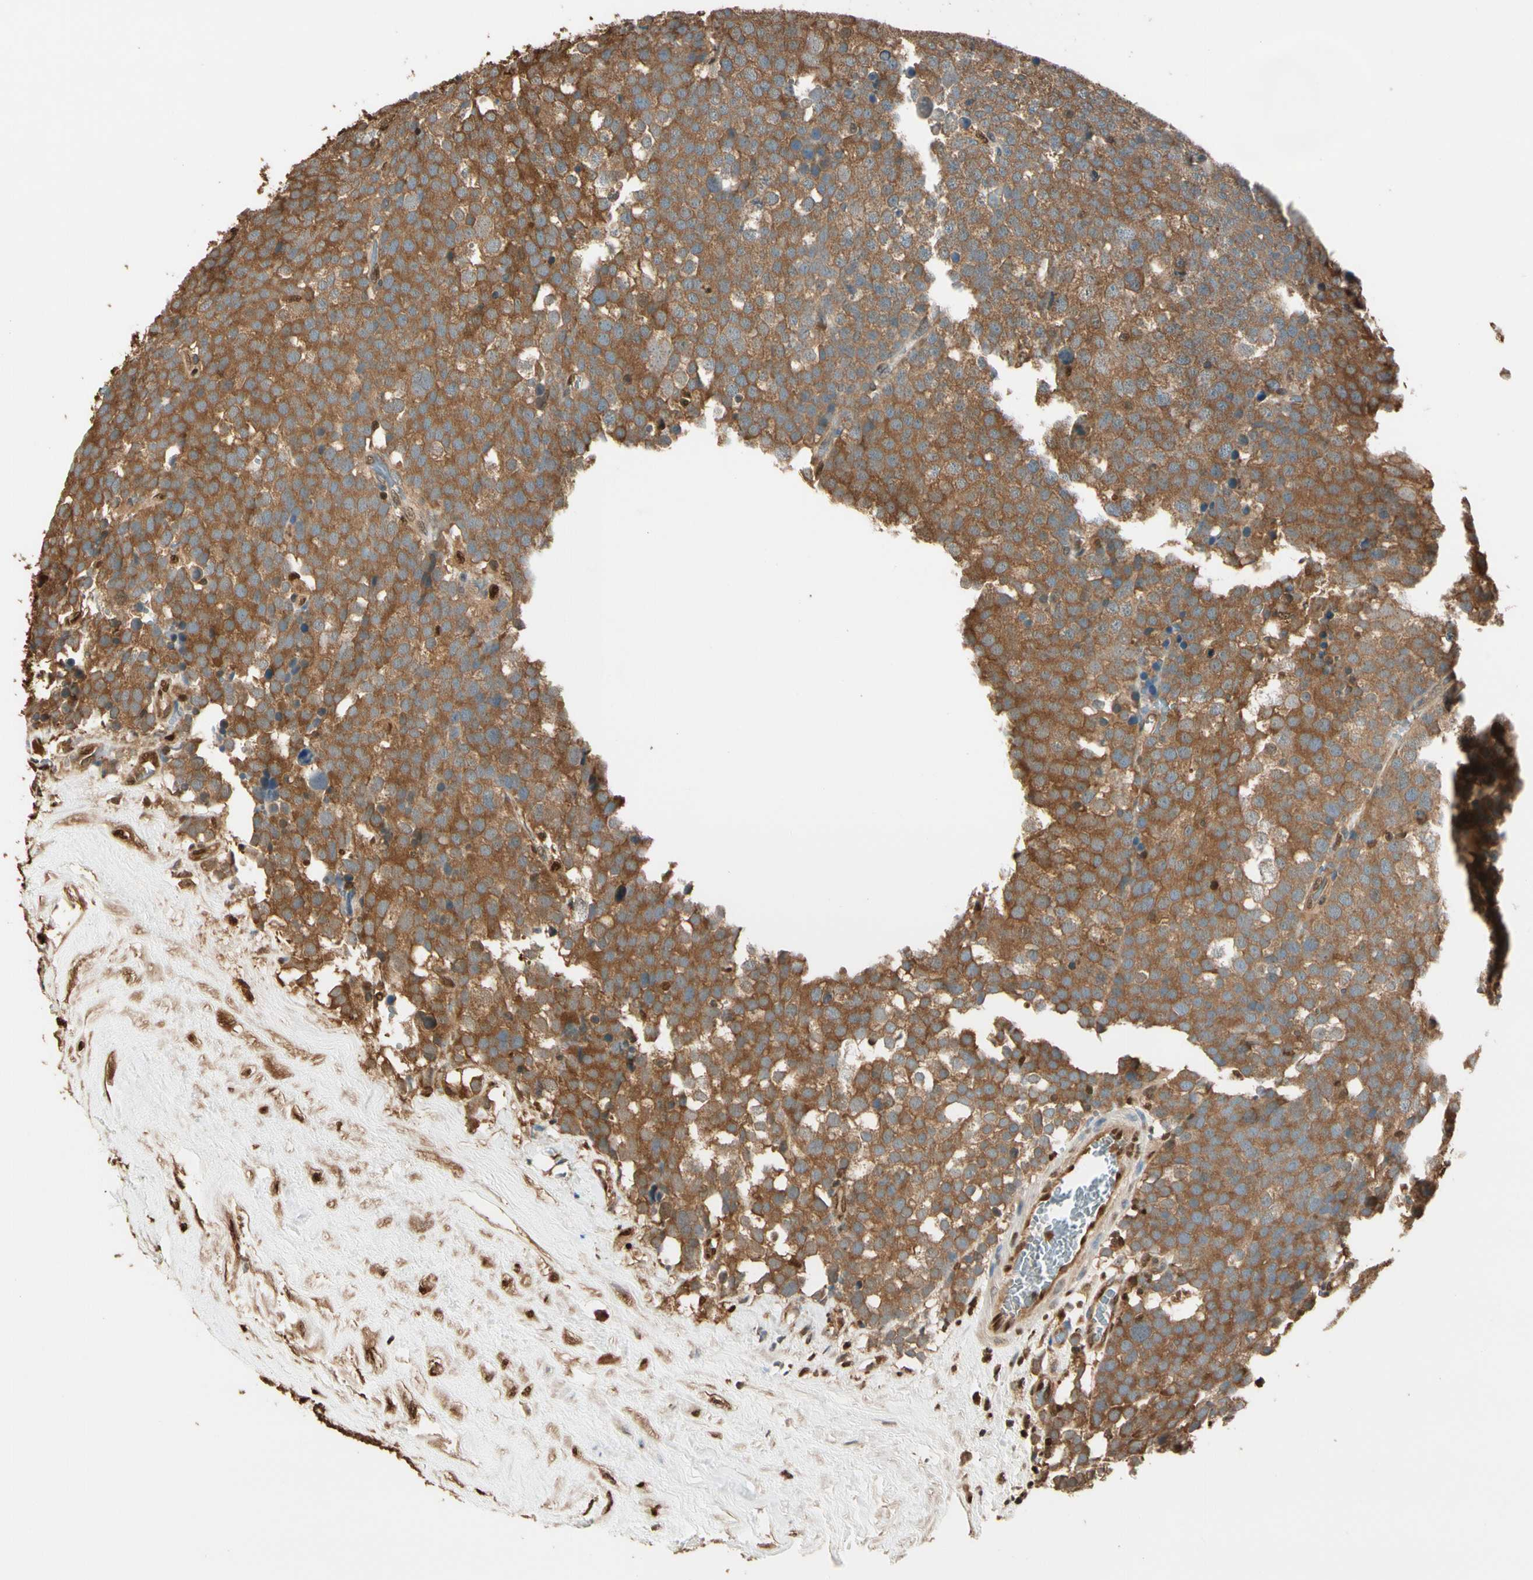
{"staining": {"intensity": "moderate", "quantity": ">75%", "location": "cytoplasmic/membranous"}, "tissue": "testis cancer", "cell_type": "Tumor cells", "image_type": "cancer", "snomed": [{"axis": "morphology", "description": "Seminoma, NOS"}, {"axis": "topography", "description": "Testis"}], "caption": "Immunohistochemistry (IHC) staining of testis seminoma, which shows medium levels of moderate cytoplasmic/membranous staining in approximately >75% of tumor cells indicating moderate cytoplasmic/membranous protein expression. The staining was performed using DAB (3,3'-diaminobenzidine) (brown) for protein detection and nuclei were counterstained in hematoxylin (blue).", "gene": "PNCK", "patient": {"sex": "male", "age": 71}}